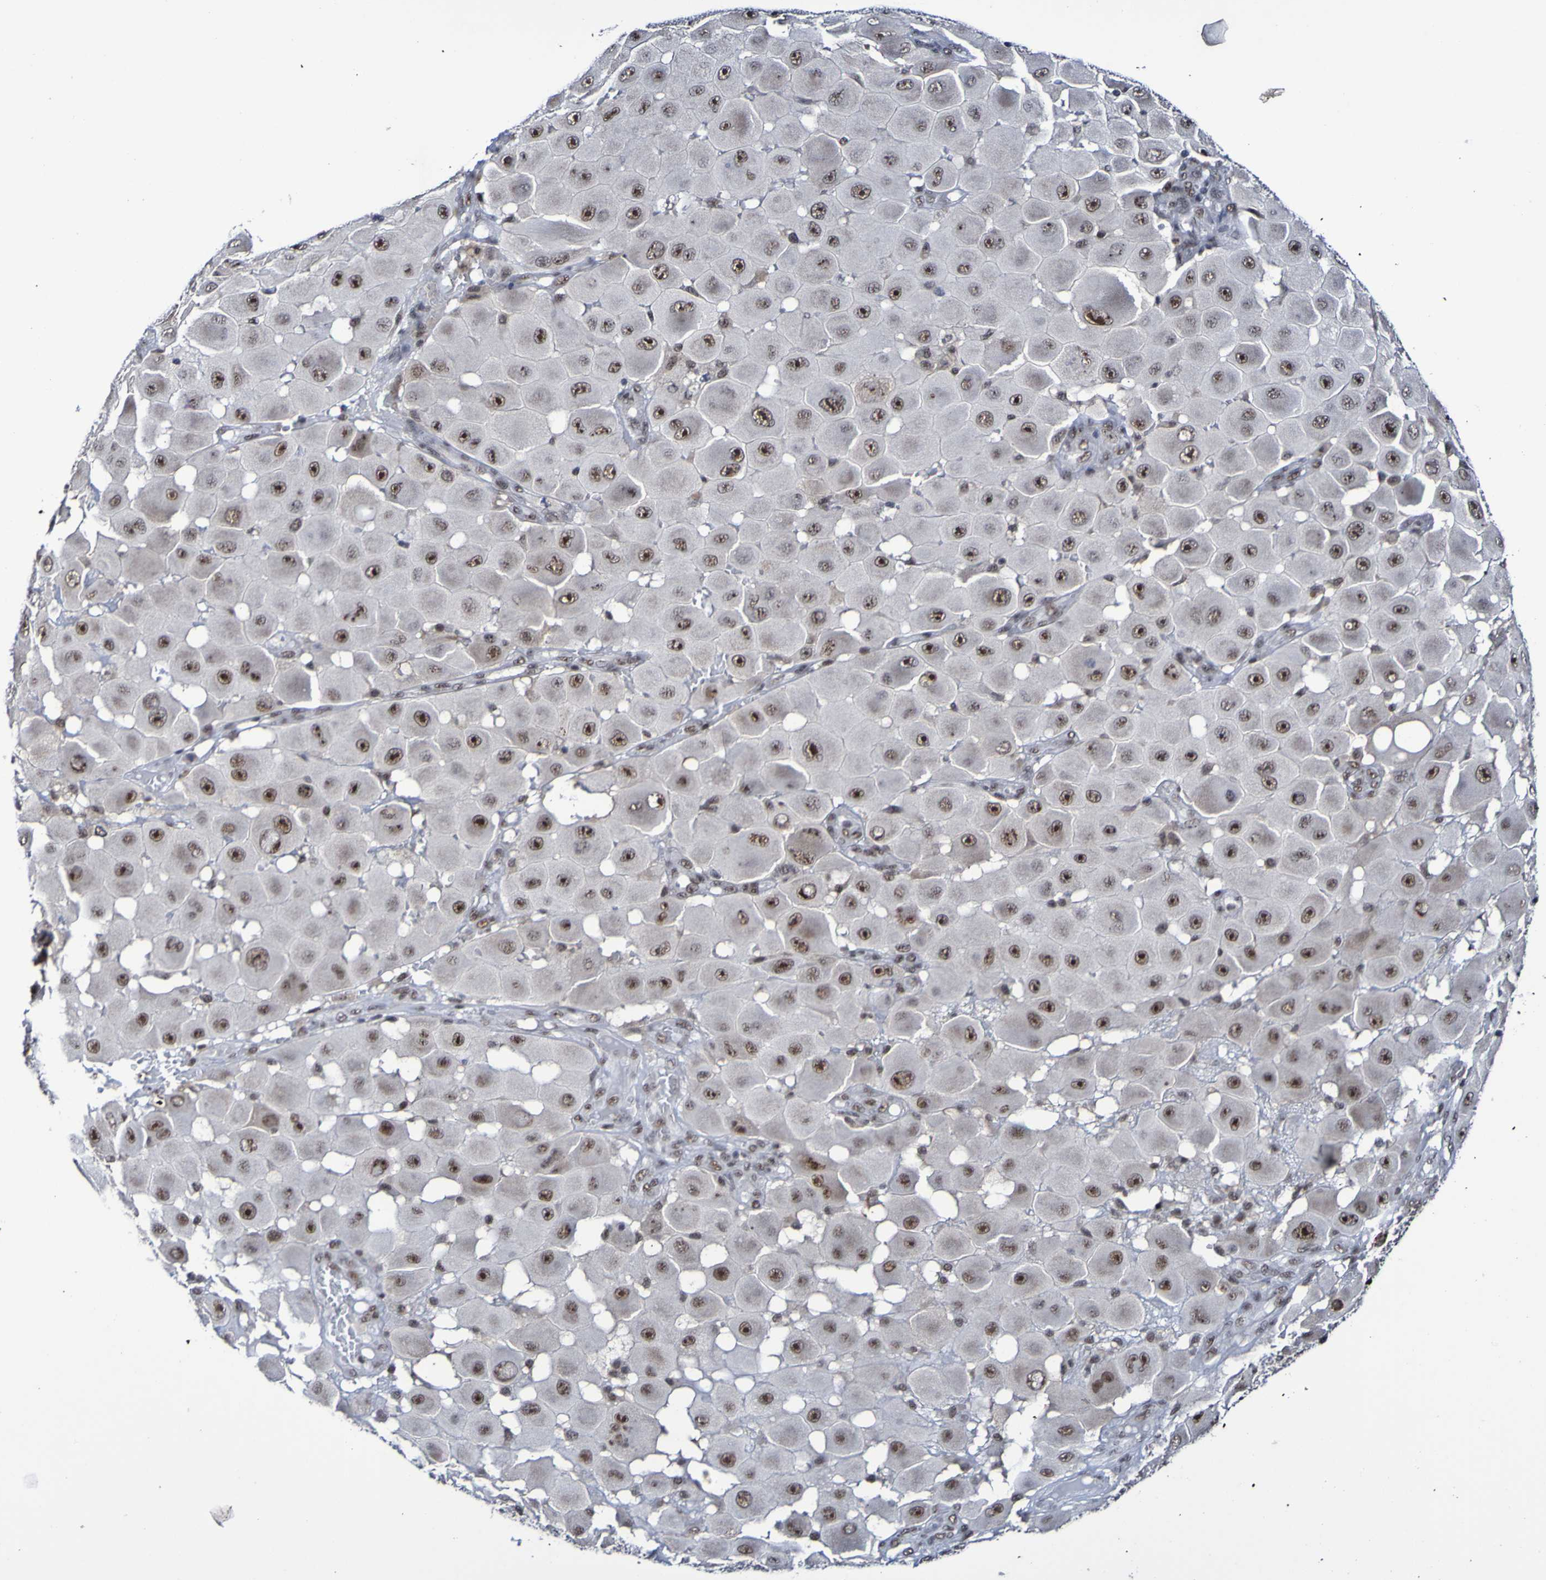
{"staining": {"intensity": "moderate", "quantity": ">75%", "location": "nuclear"}, "tissue": "melanoma", "cell_type": "Tumor cells", "image_type": "cancer", "snomed": [{"axis": "morphology", "description": "Malignant melanoma, NOS"}, {"axis": "topography", "description": "Skin"}], "caption": "Human malignant melanoma stained for a protein (brown) exhibits moderate nuclear positive positivity in approximately >75% of tumor cells.", "gene": "CDC5L", "patient": {"sex": "female", "age": 81}}